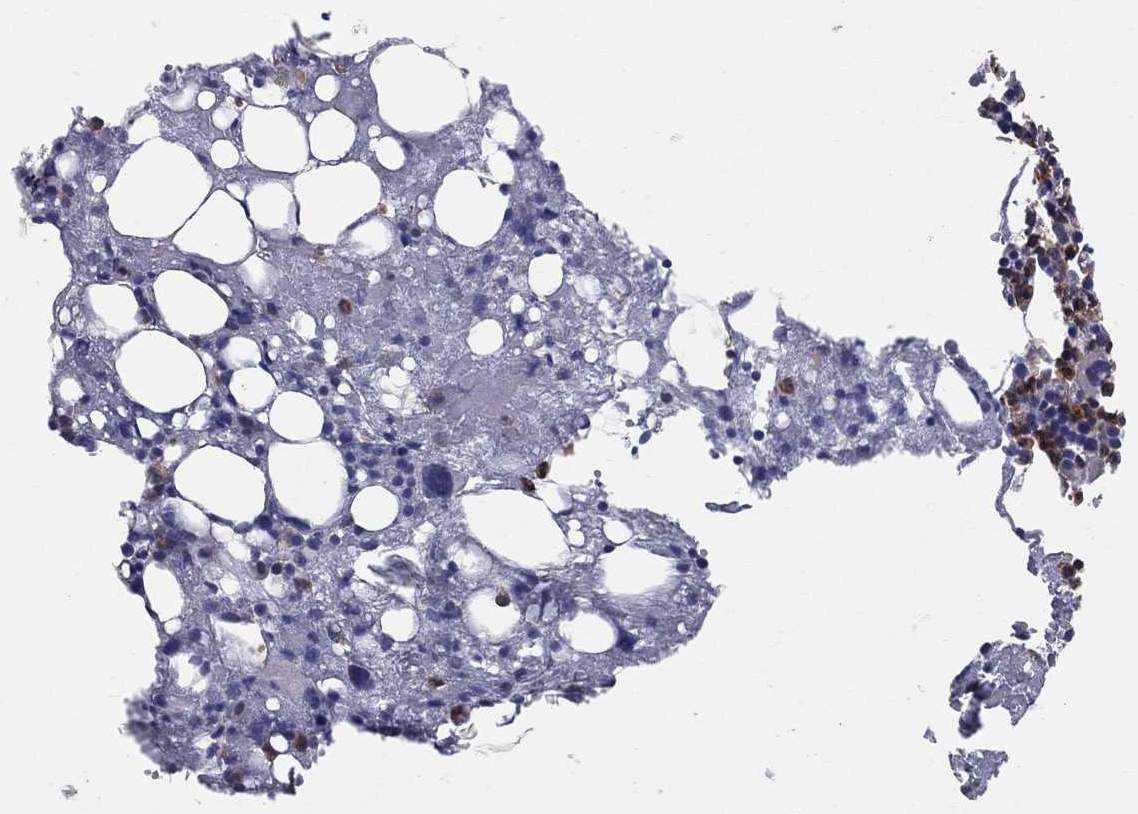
{"staining": {"intensity": "moderate", "quantity": "25%-75%", "location": "cytoplasmic/membranous"}, "tissue": "bone marrow", "cell_type": "Hematopoietic cells", "image_type": "normal", "snomed": [{"axis": "morphology", "description": "Normal tissue, NOS"}, {"axis": "topography", "description": "Bone marrow"}], "caption": "Hematopoietic cells exhibit medium levels of moderate cytoplasmic/membranous positivity in approximately 25%-75% of cells in unremarkable human bone marrow. Nuclei are stained in blue.", "gene": "PSTPIP1", "patient": {"sex": "female", "age": 54}}